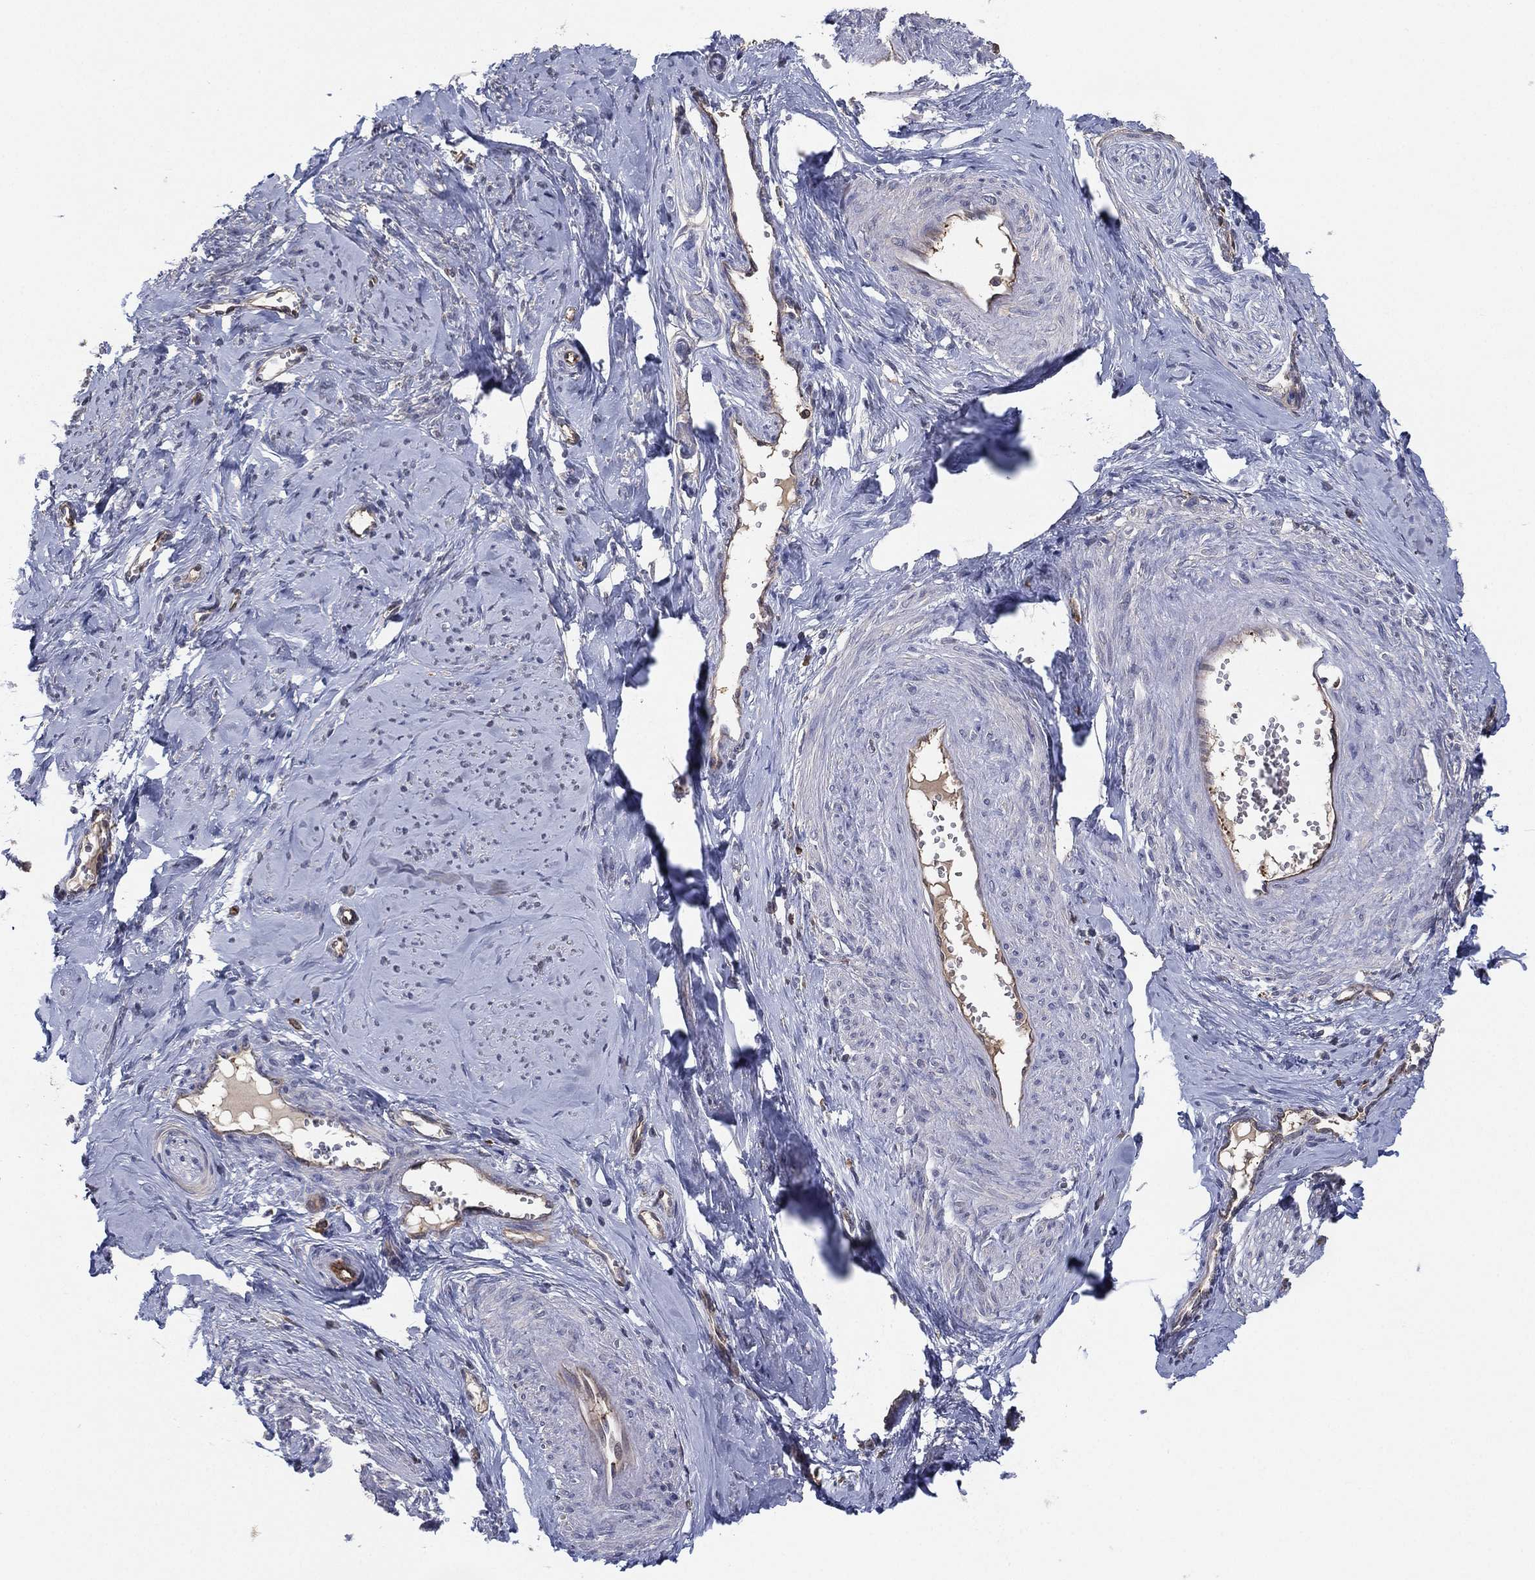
{"staining": {"intensity": "negative", "quantity": "none", "location": "none"}, "tissue": "smooth muscle", "cell_type": "Smooth muscle cells", "image_type": "normal", "snomed": [{"axis": "morphology", "description": "Normal tissue, NOS"}, {"axis": "topography", "description": "Smooth muscle"}], "caption": "A micrograph of smooth muscle stained for a protein shows no brown staining in smooth muscle cells. (Brightfield microscopy of DAB (3,3'-diaminobenzidine) immunohistochemistry (IHC) at high magnification).", "gene": "PSMG4", "patient": {"sex": "female", "age": 48}}